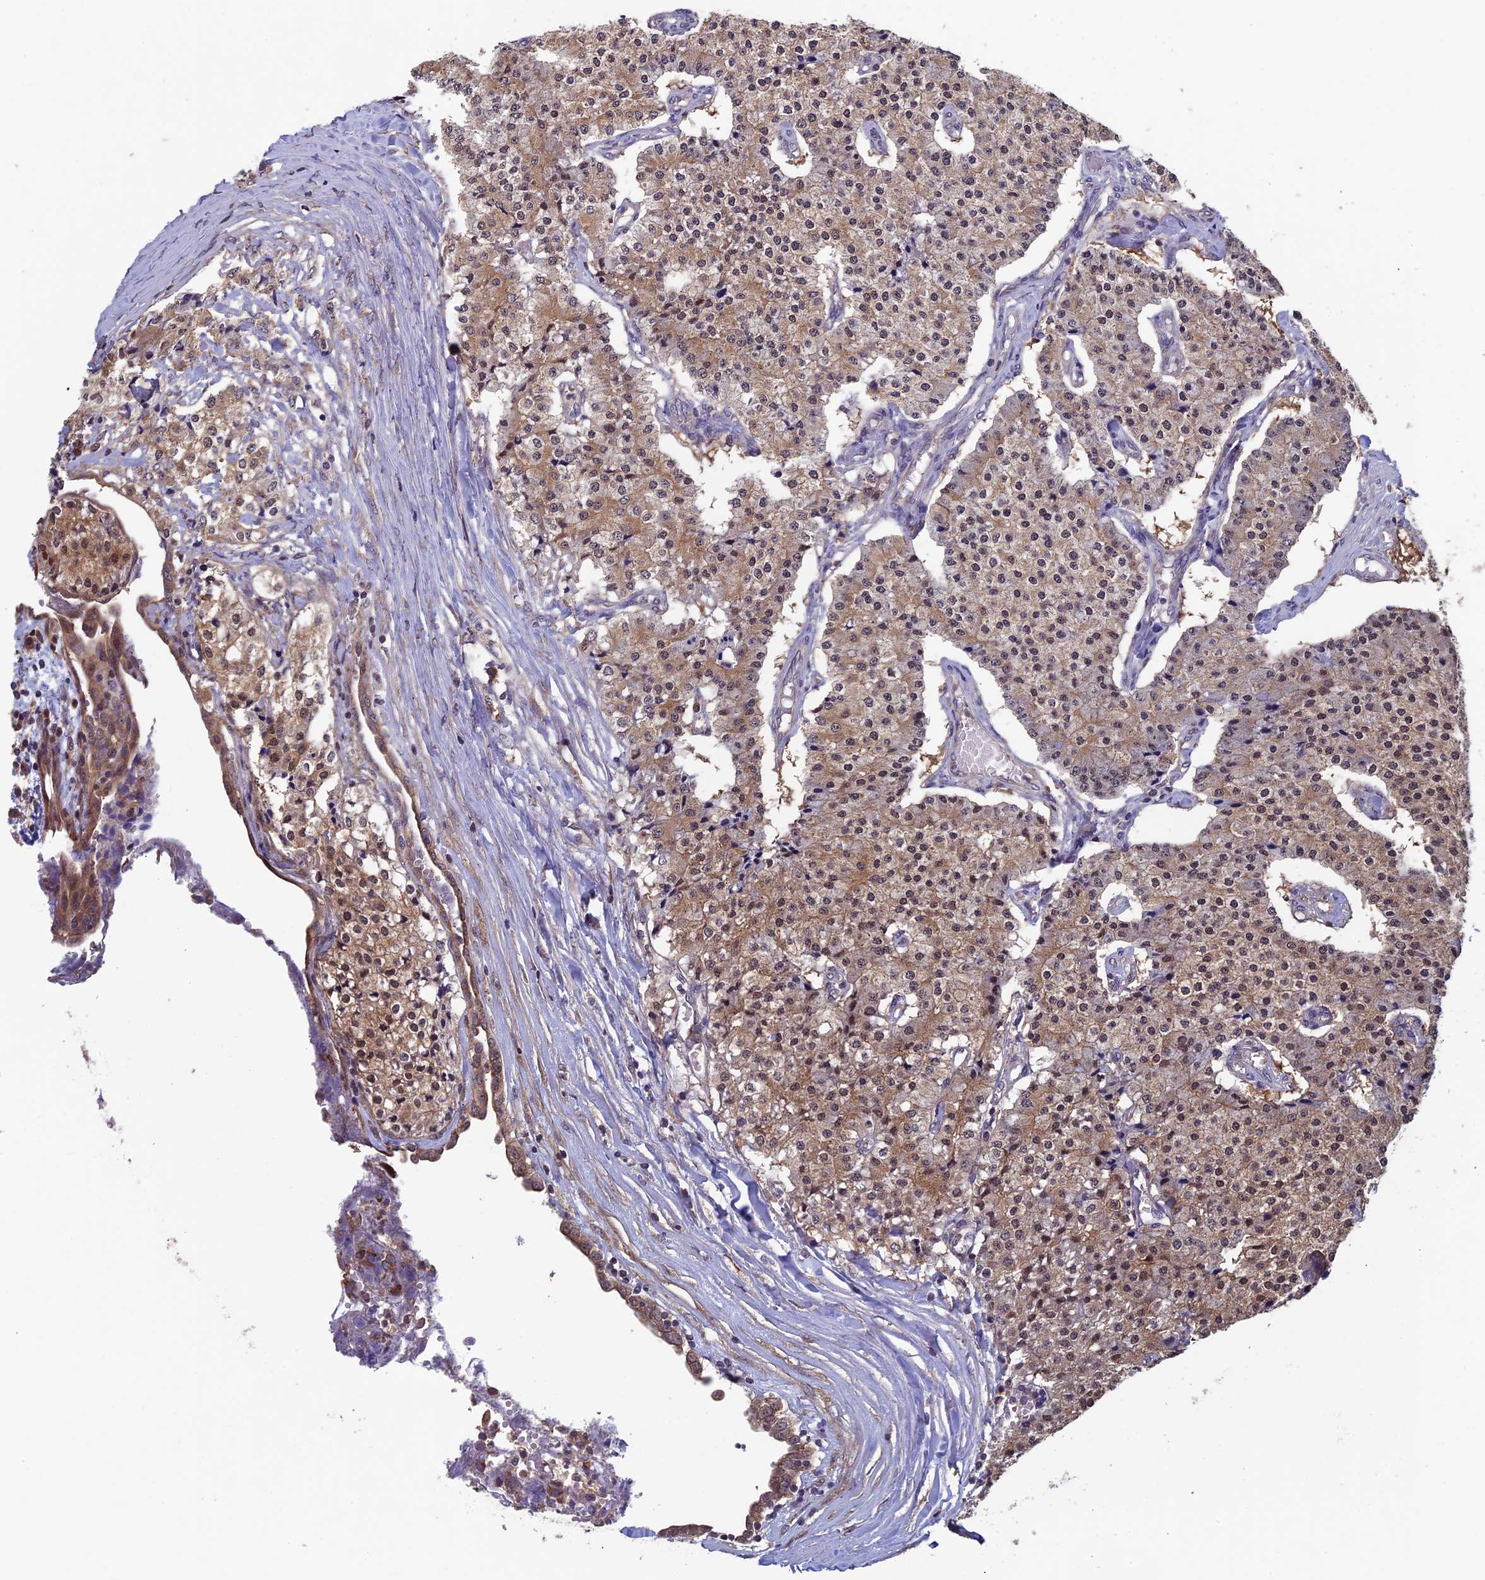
{"staining": {"intensity": "moderate", "quantity": ">75%", "location": "cytoplasmic/membranous,nuclear"}, "tissue": "carcinoid", "cell_type": "Tumor cells", "image_type": "cancer", "snomed": [{"axis": "morphology", "description": "Carcinoid, malignant, NOS"}, {"axis": "topography", "description": "Colon"}], "caption": "Protein positivity by IHC reveals moderate cytoplasmic/membranous and nuclear expression in approximately >75% of tumor cells in malignant carcinoid. (brown staining indicates protein expression, while blue staining denotes nuclei).", "gene": "LCMT1", "patient": {"sex": "female", "age": 52}}